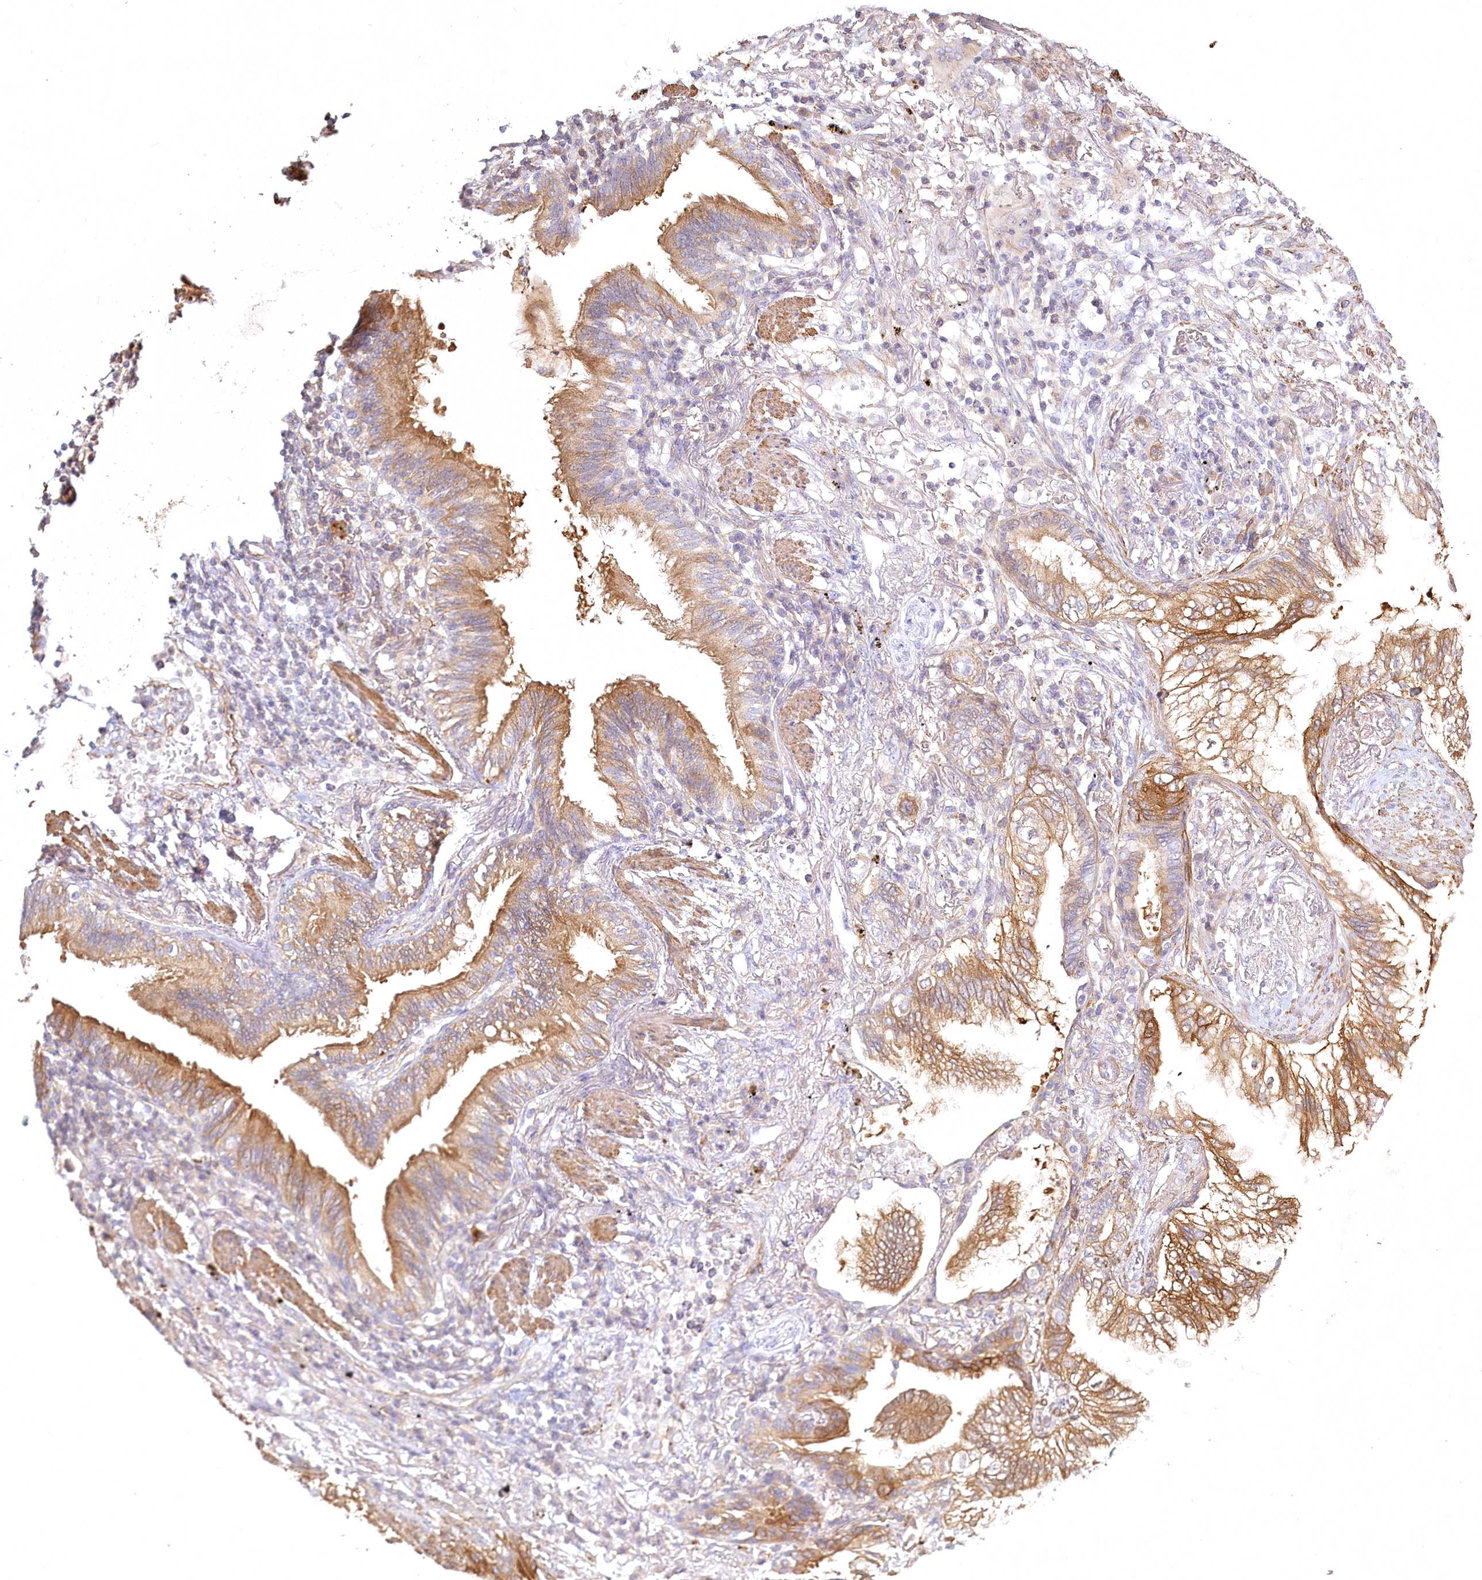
{"staining": {"intensity": "moderate", "quantity": ">75%", "location": "cytoplasmic/membranous"}, "tissue": "lung cancer", "cell_type": "Tumor cells", "image_type": "cancer", "snomed": [{"axis": "morphology", "description": "Adenocarcinoma, NOS"}, {"axis": "topography", "description": "Lung"}], "caption": "Moderate cytoplasmic/membranous protein positivity is identified in approximately >75% of tumor cells in adenocarcinoma (lung).", "gene": "INPP4B", "patient": {"sex": "female", "age": 70}}